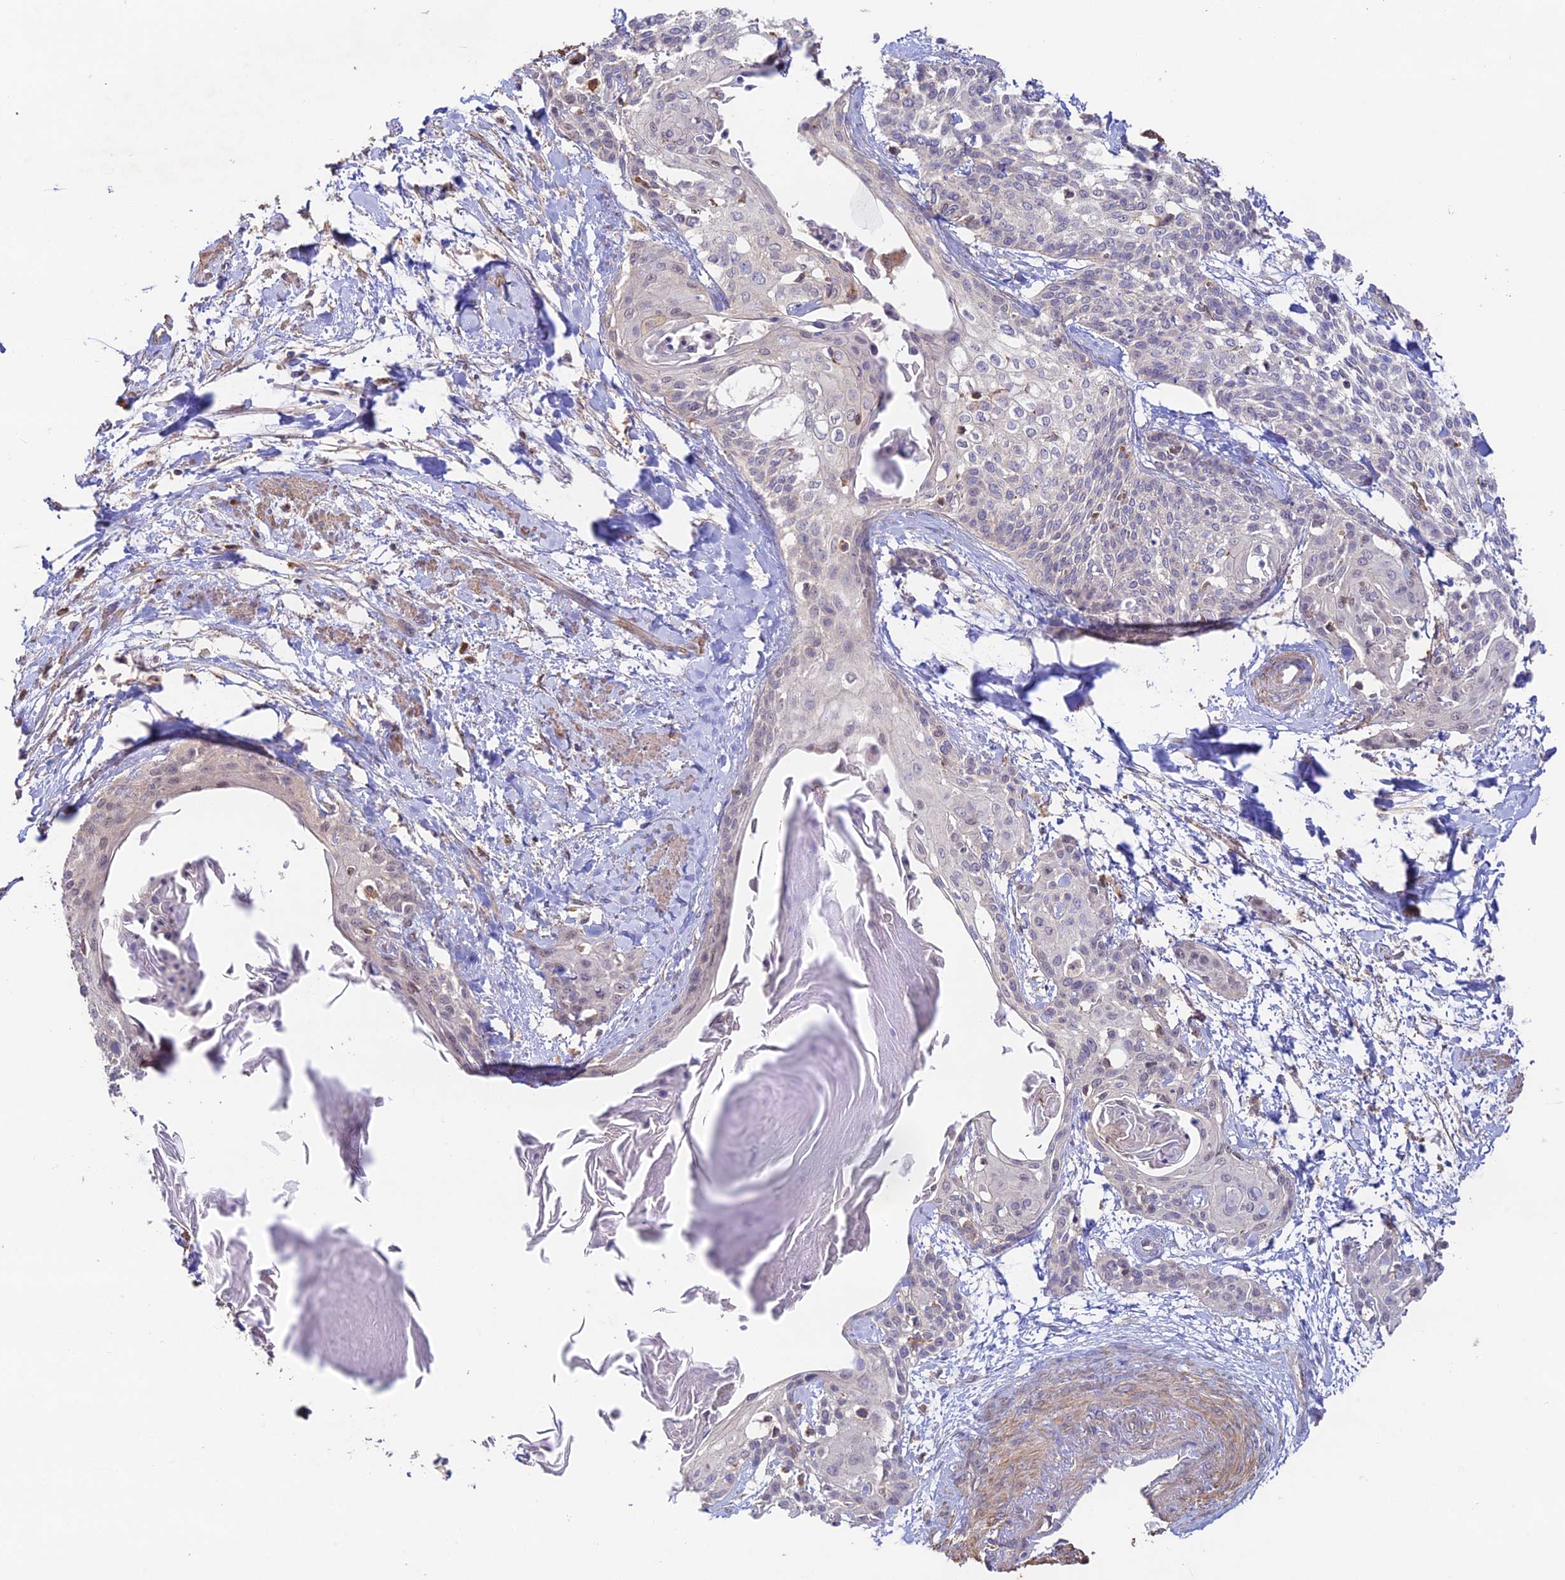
{"staining": {"intensity": "weak", "quantity": "<25%", "location": "nuclear"}, "tissue": "cervical cancer", "cell_type": "Tumor cells", "image_type": "cancer", "snomed": [{"axis": "morphology", "description": "Squamous cell carcinoma, NOS"}, {"axis": "topography", "description": "Cervix"}], "caption": "Tumor cells show no significant protein expression in squamous cell carcinoma (cervical).", "gene": "CLCF1", "patient": {"sex": "female", "age": 57}}